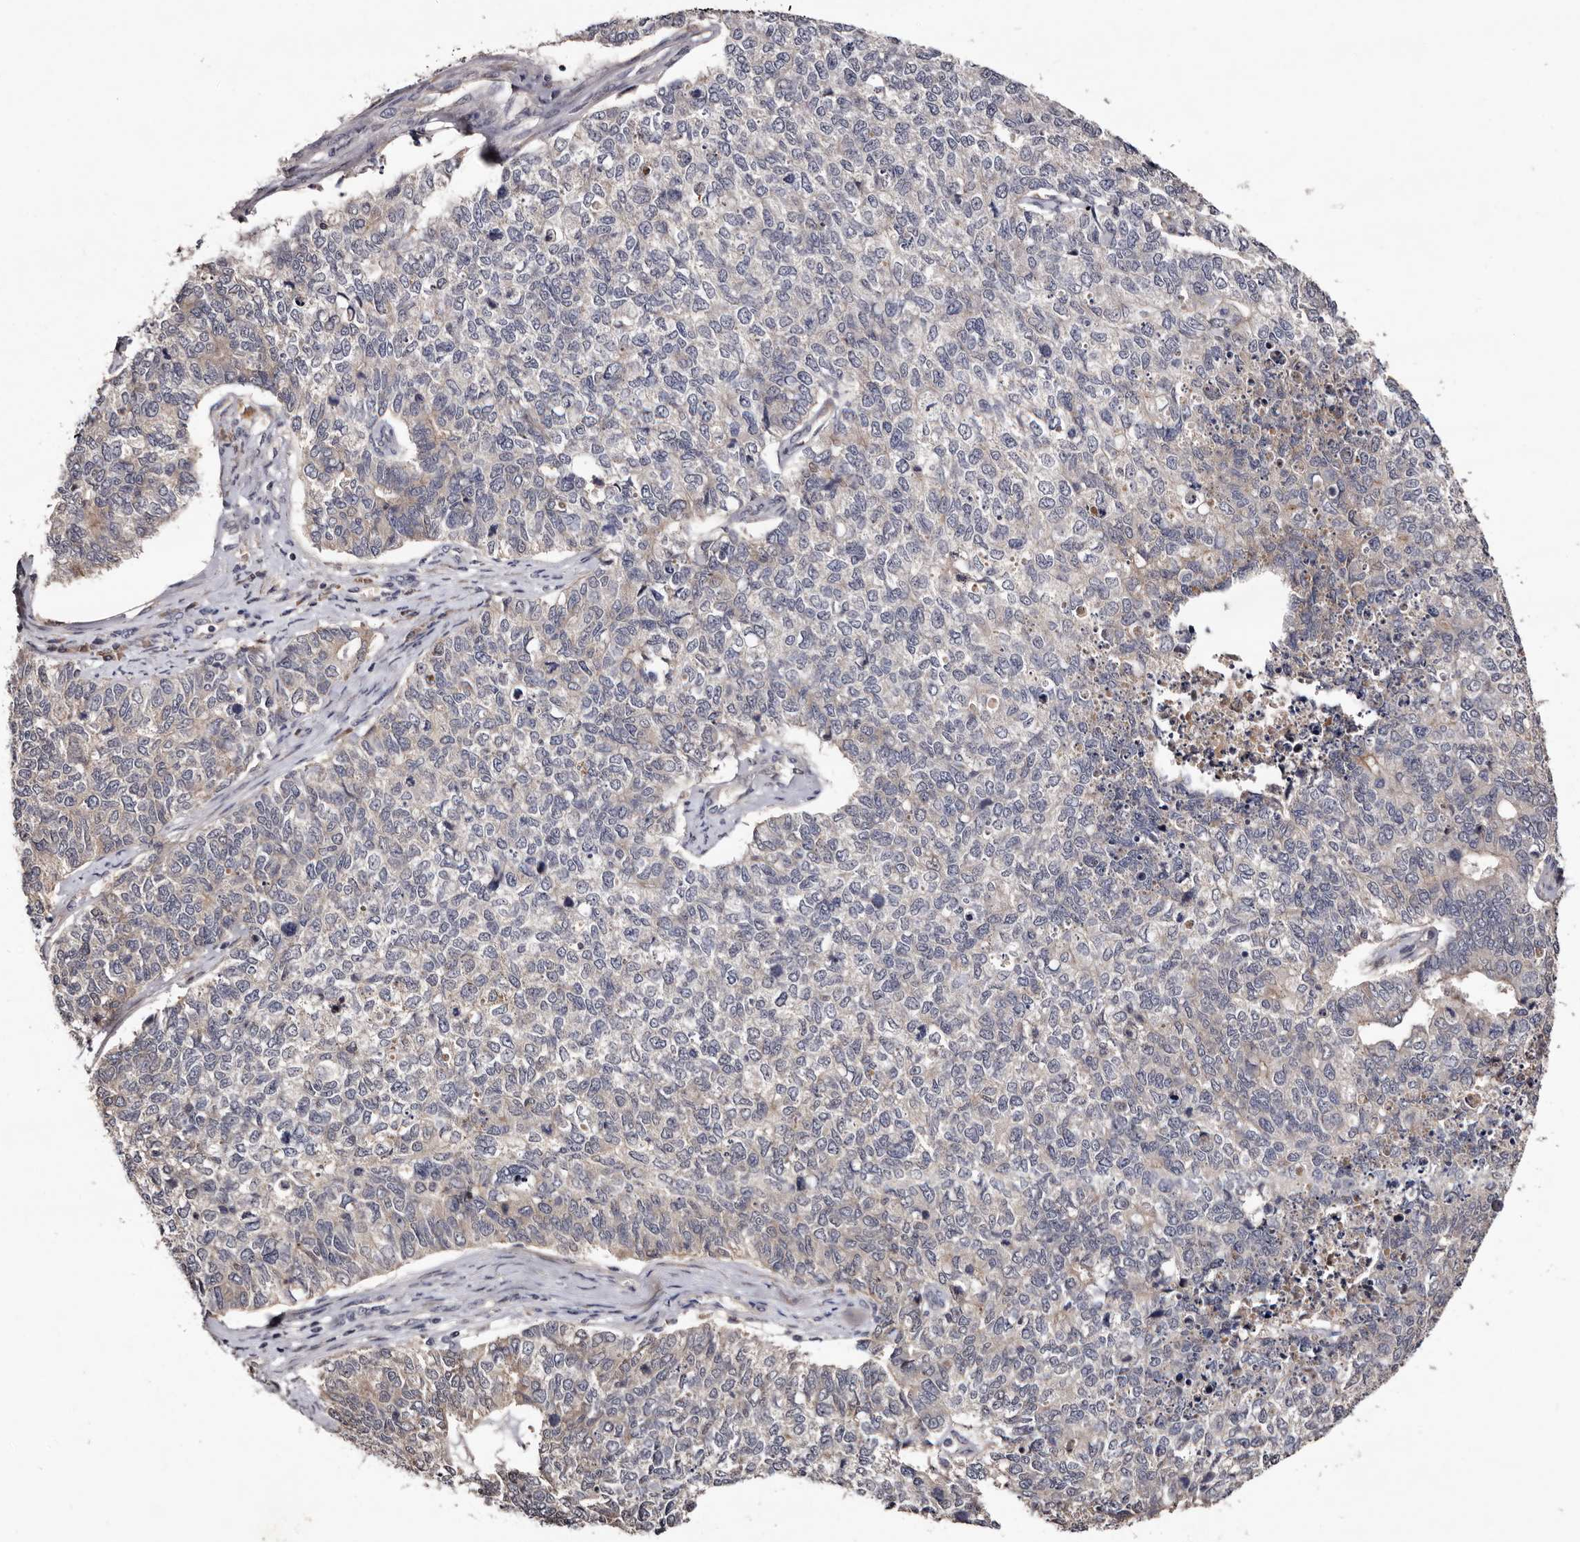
{"staining": {"intensity": "negative", "quantity": "none", "location": "none"}, "tissue": "cervical cancer", "cell_type": "Tumor cells", "image_type": "cancer", "snomed": [{"axis": "morphology", "description": "Squamous cell carcinoma, NOS"}, {"axis": "topography", "description": "Cervix"}], "caption": "The photomicrograph exhibits no staining of tumor cells in squamous cell carcinoma (cervical).", "gene": "LANCL2", "patient": {"sex": "female", "age": 63}}